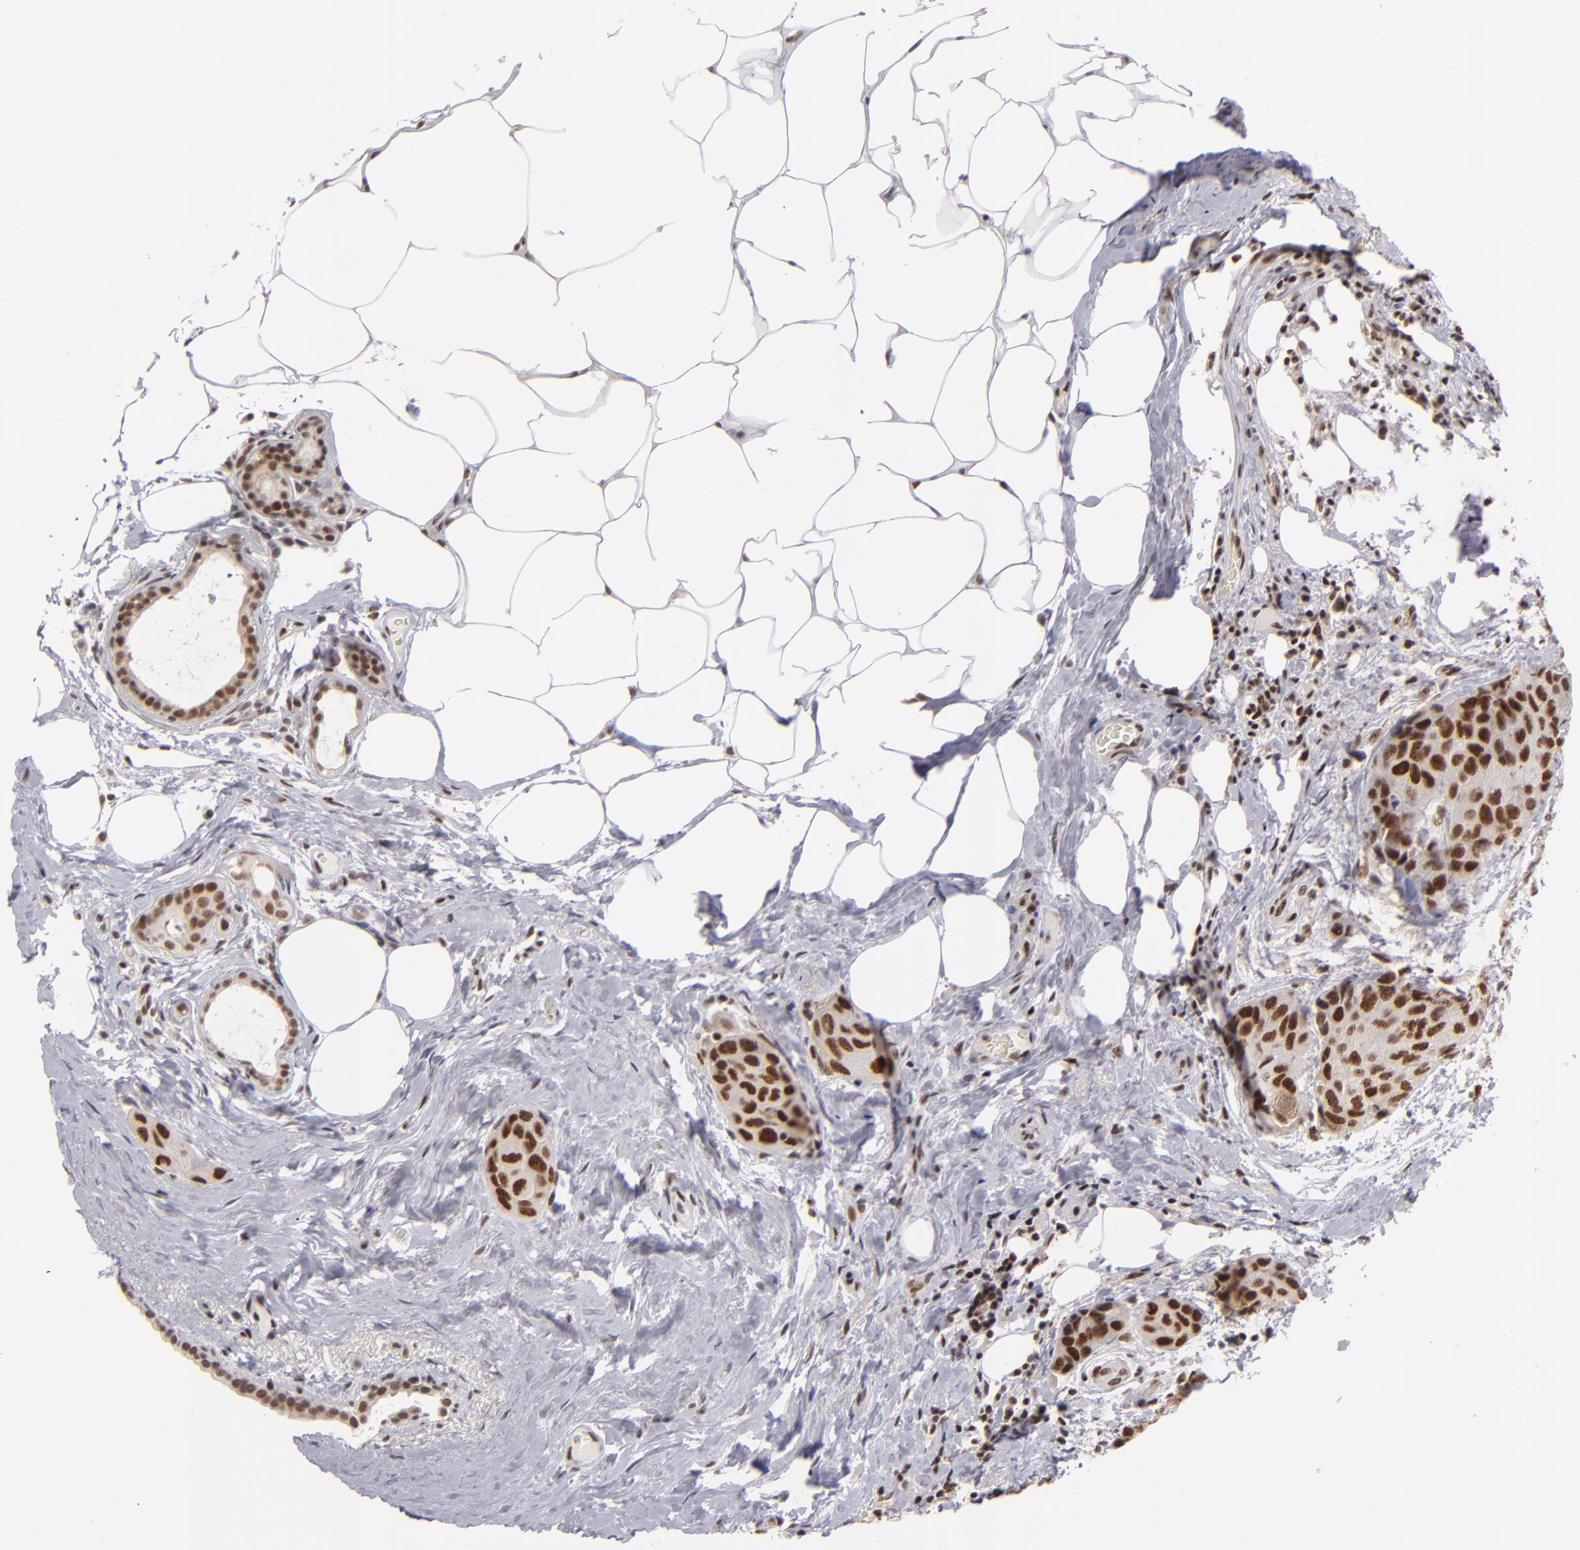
{"staining": {"intensity": "strong", "quantity": ">75%", "location": "nuclear"}, "tissue": "breast cancer", "cell_type": "Tumor cells", "image_type": "cancer", "snomed": [{"axis": "morphology", "description": "Duct carcinoma"}, {"axis": "topography", "description": "Breast"}], "caption": "A high amount of strong nuclear expression is identified in approximately >75% of tumor cells in infiltrating ductal carcinoma (breast) tissue. (DAB IHC with brightfield microscopy, high magnification).", "gene": "DAXX", "patient": {"sex": "female", "age": 68}}